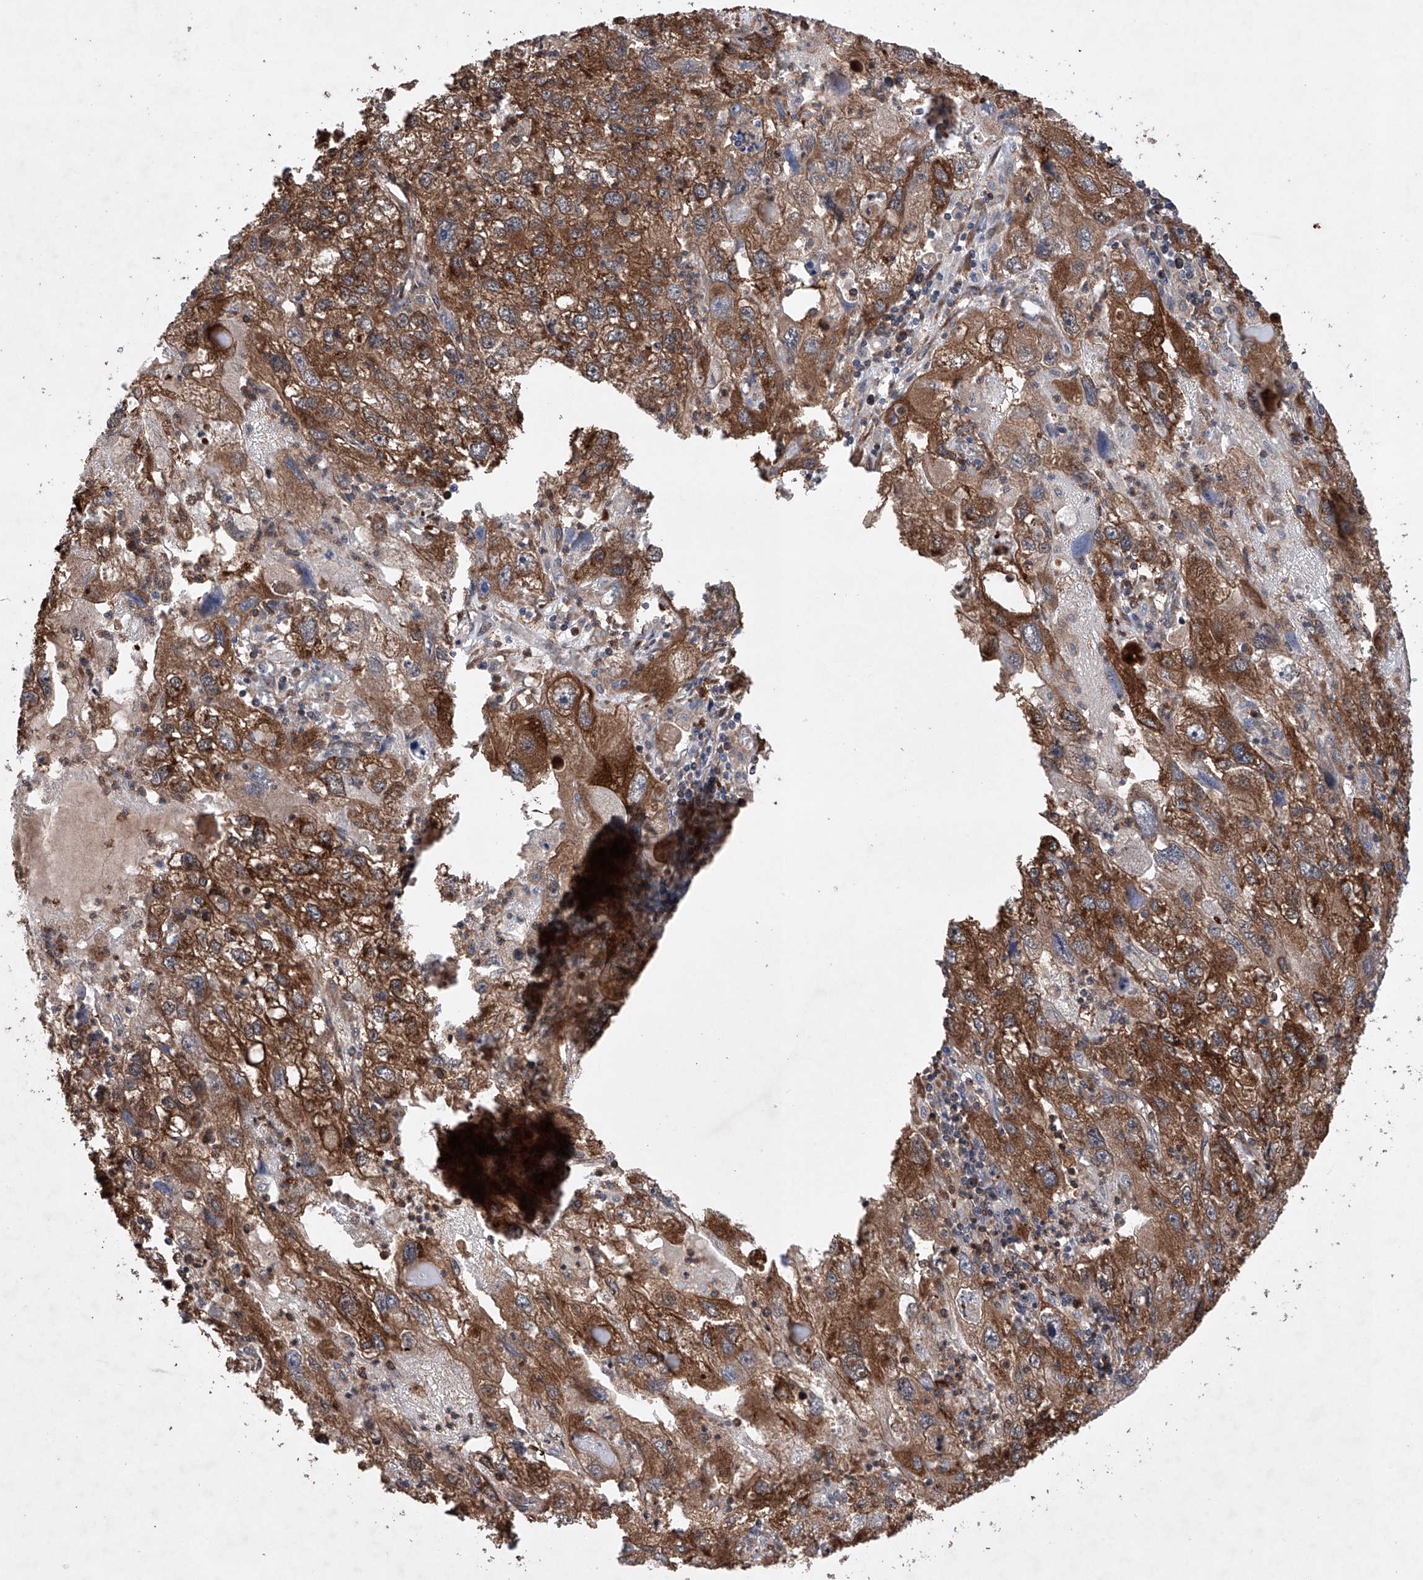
{"staining": {"intensity": "moderate", "quantity": ">75%", "location": "cytoplasmic/membranous"}, "tissue": "endometrial cancer", "cell_type": "Tumor cells", "image_type": "cancer", "snomed": [{"axis": "morphology", "description": "Adenocarcinoma, NOS"}, {"axis": "topography", "description": "Endometrium"}], "caption": "Protein expression analysis of endometrial adenocarcinoma reveals moderate cytoplasmic/membranous positivity in about >75% of tumor cells. The protein is stained brown, and the nuclei are stained in blue (DAB (3,3'-diaminobenzidine) IHC with brightfield microscopy, high magnification).", "gene": "TIMM23", "patient": {"sex": "female", "age": 49}}